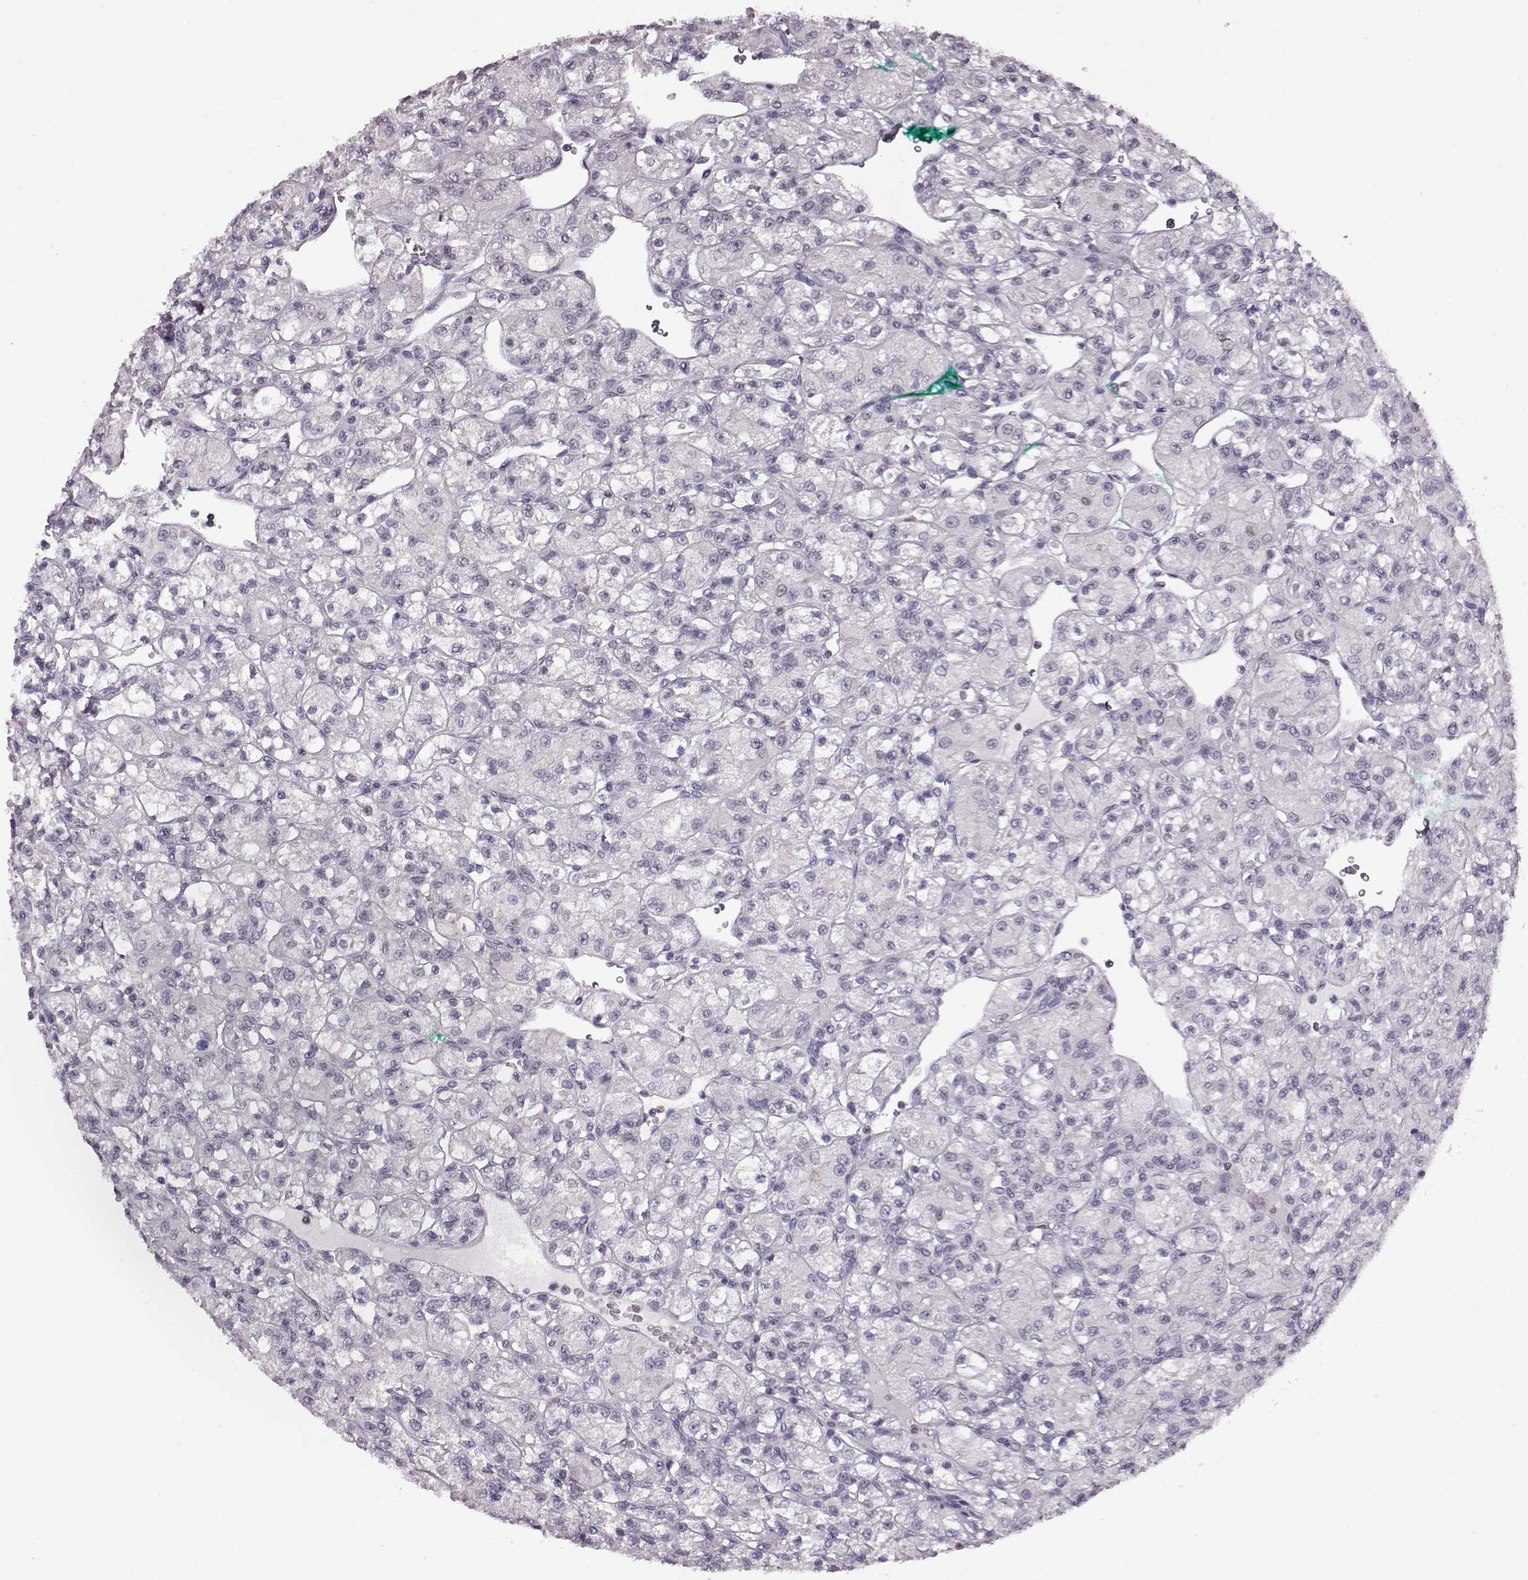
{"staining": {"intensity": "negative", "quantity": "none", "location": "none"}, "tissue": "renal cancer", "cell_type": "Tumor cells", "image_type": "cancer", "snomed": [{"axis": "morphology", "description": "Adenocarcinoma, NOS"}, {"axis": "topography", "description": "Kidney"}], "caption": "Immunohistochemistry photomicrograph of neoplastic tissue: renal cancer (adenocarcinoma) stained with DAB (3,3'-diaminobenzidine) reveals no significant protein expression in tumor cells. (DAB (3,3'-diaminobenzidine) immunohistochemistry with hematoxylin counter stain).", "gene": "RP1L1", "patient": {"sex": "female", "age": 70}}